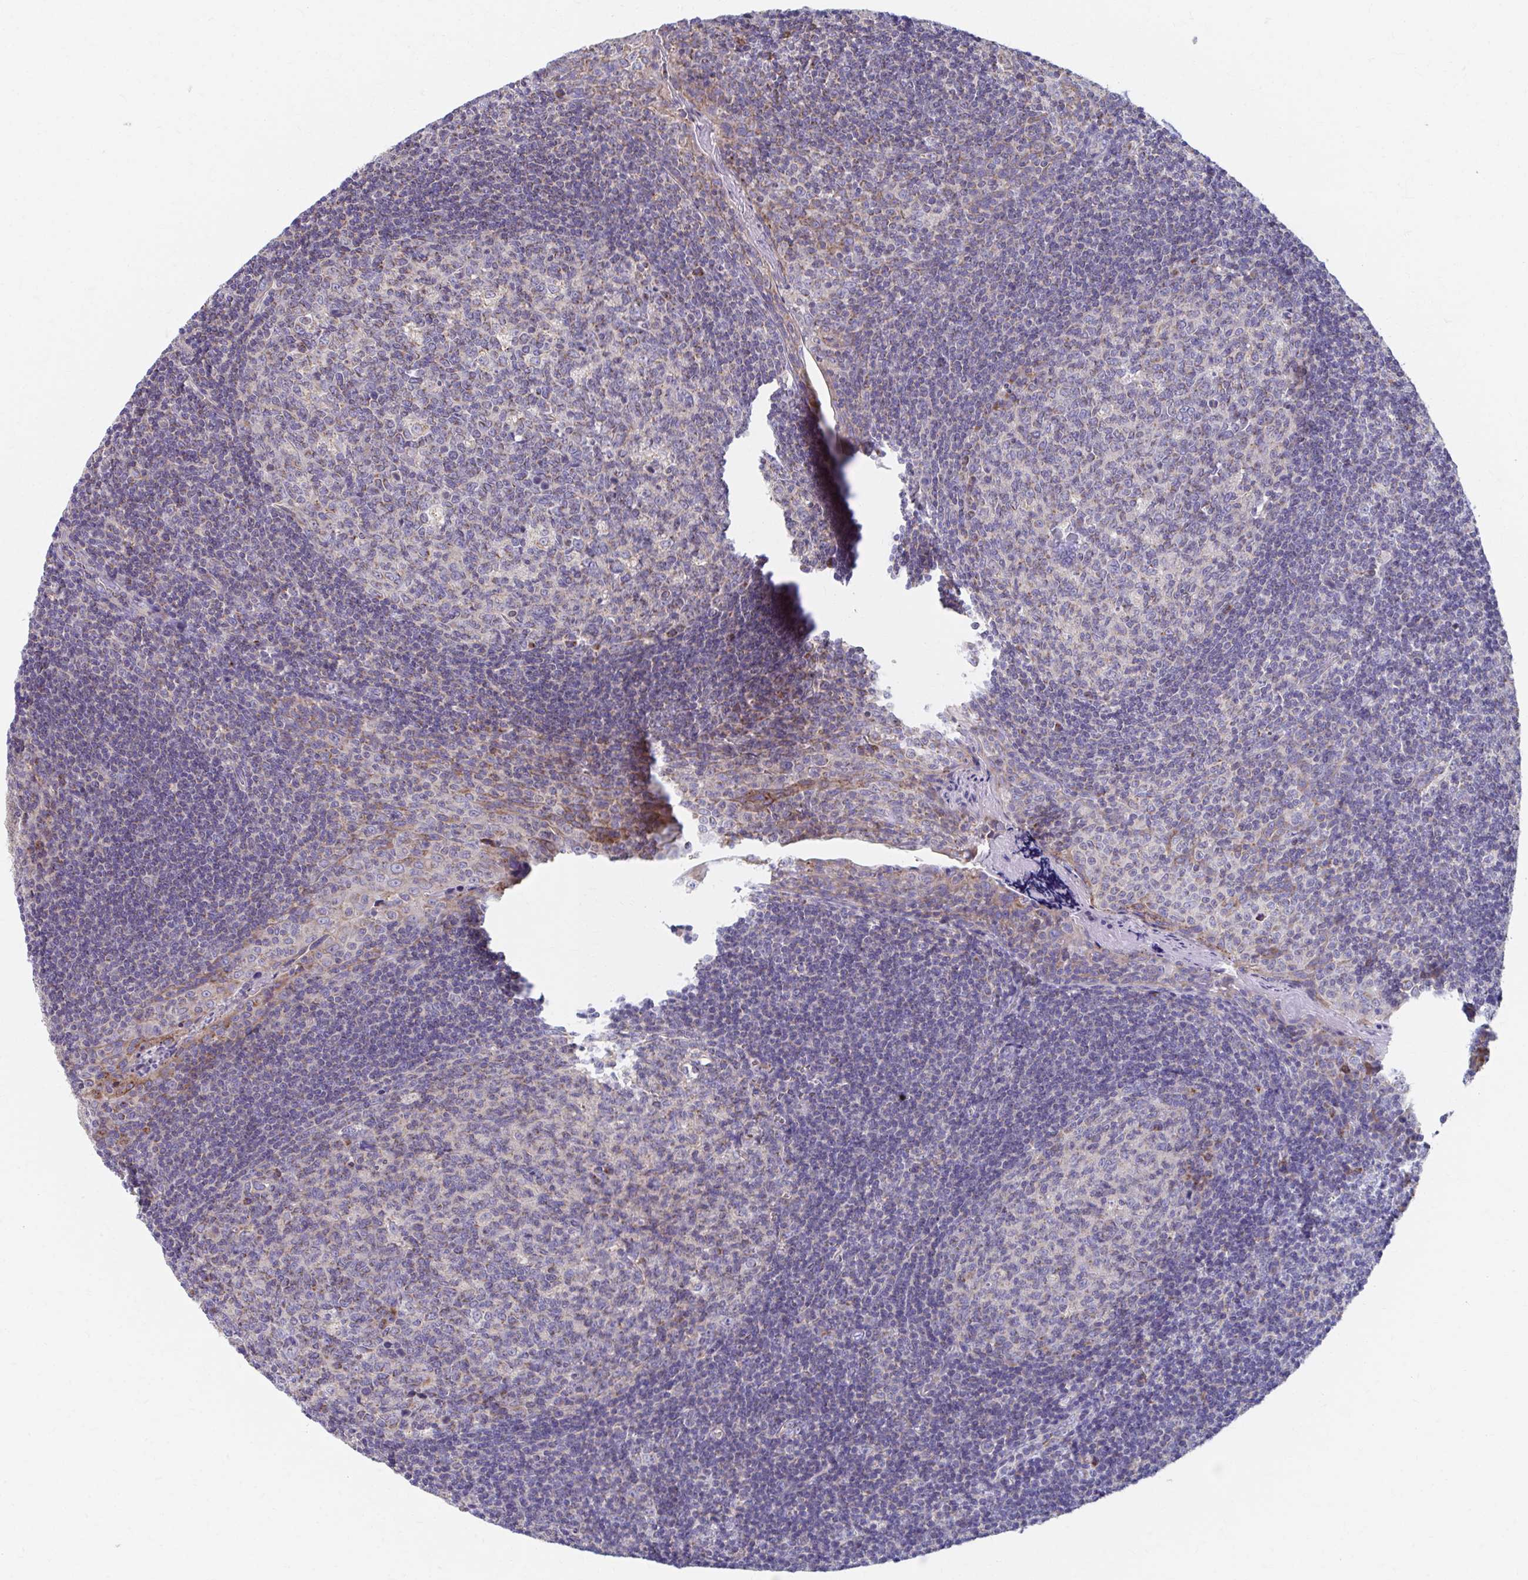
{"staining": {"intensity": "weak", "quantity": "<25%", "location": "cytoplasmic/membranous"}, "tissue": "tonsil", "cell_type": "Germinal center cells", "image_type": "normal", "snomed": [{"axis": "morphology", "description": "Normal tissue, NOS"}, {"axis": "morphology", "description": "Inflammation, NOS"}, {"axis": "topography", "description": "Tonsil"}], "caption": "IHC of normal human tonsil reveals no expression in germinal center cells.", "gene": "RCC1L", "patient": {"sex": "female", "age": 31}}